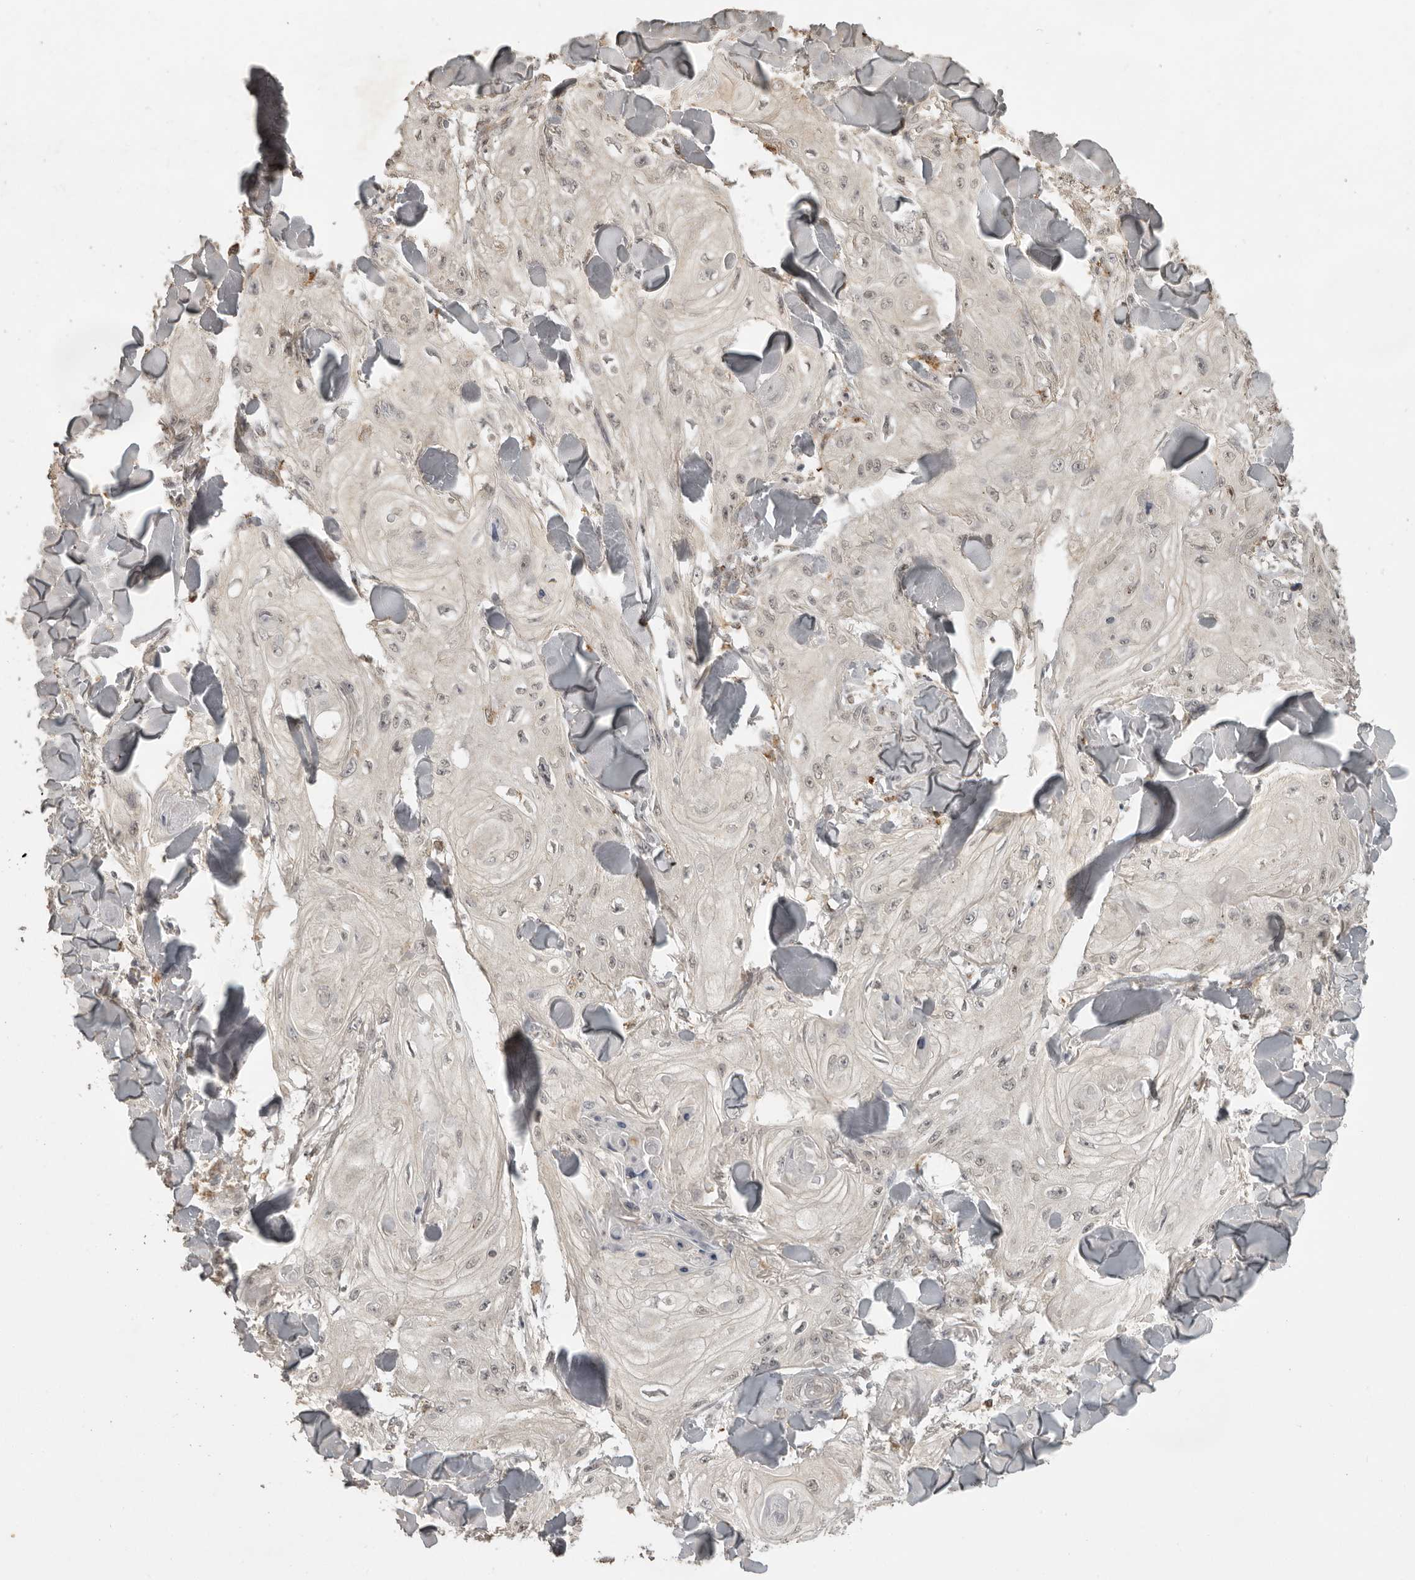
{"staining": {"intensity": "negative", "quantity": "none", "location": "none"}, "tissue": "skin cancer", "cell_type": "Tumor cells", "image_type": "cancer", "snomed": [{"axis": "morphology", "description": "Squamous cell carcinoma, NOS"}, {"axis": "topography", "description": "Skin"}], "caption": "The image displays no significant expression in tumor cells of skin cancer (squamous cell carcinoma).", "gene": "CTF1", "patient": {"sex": "male", "age": 74}}